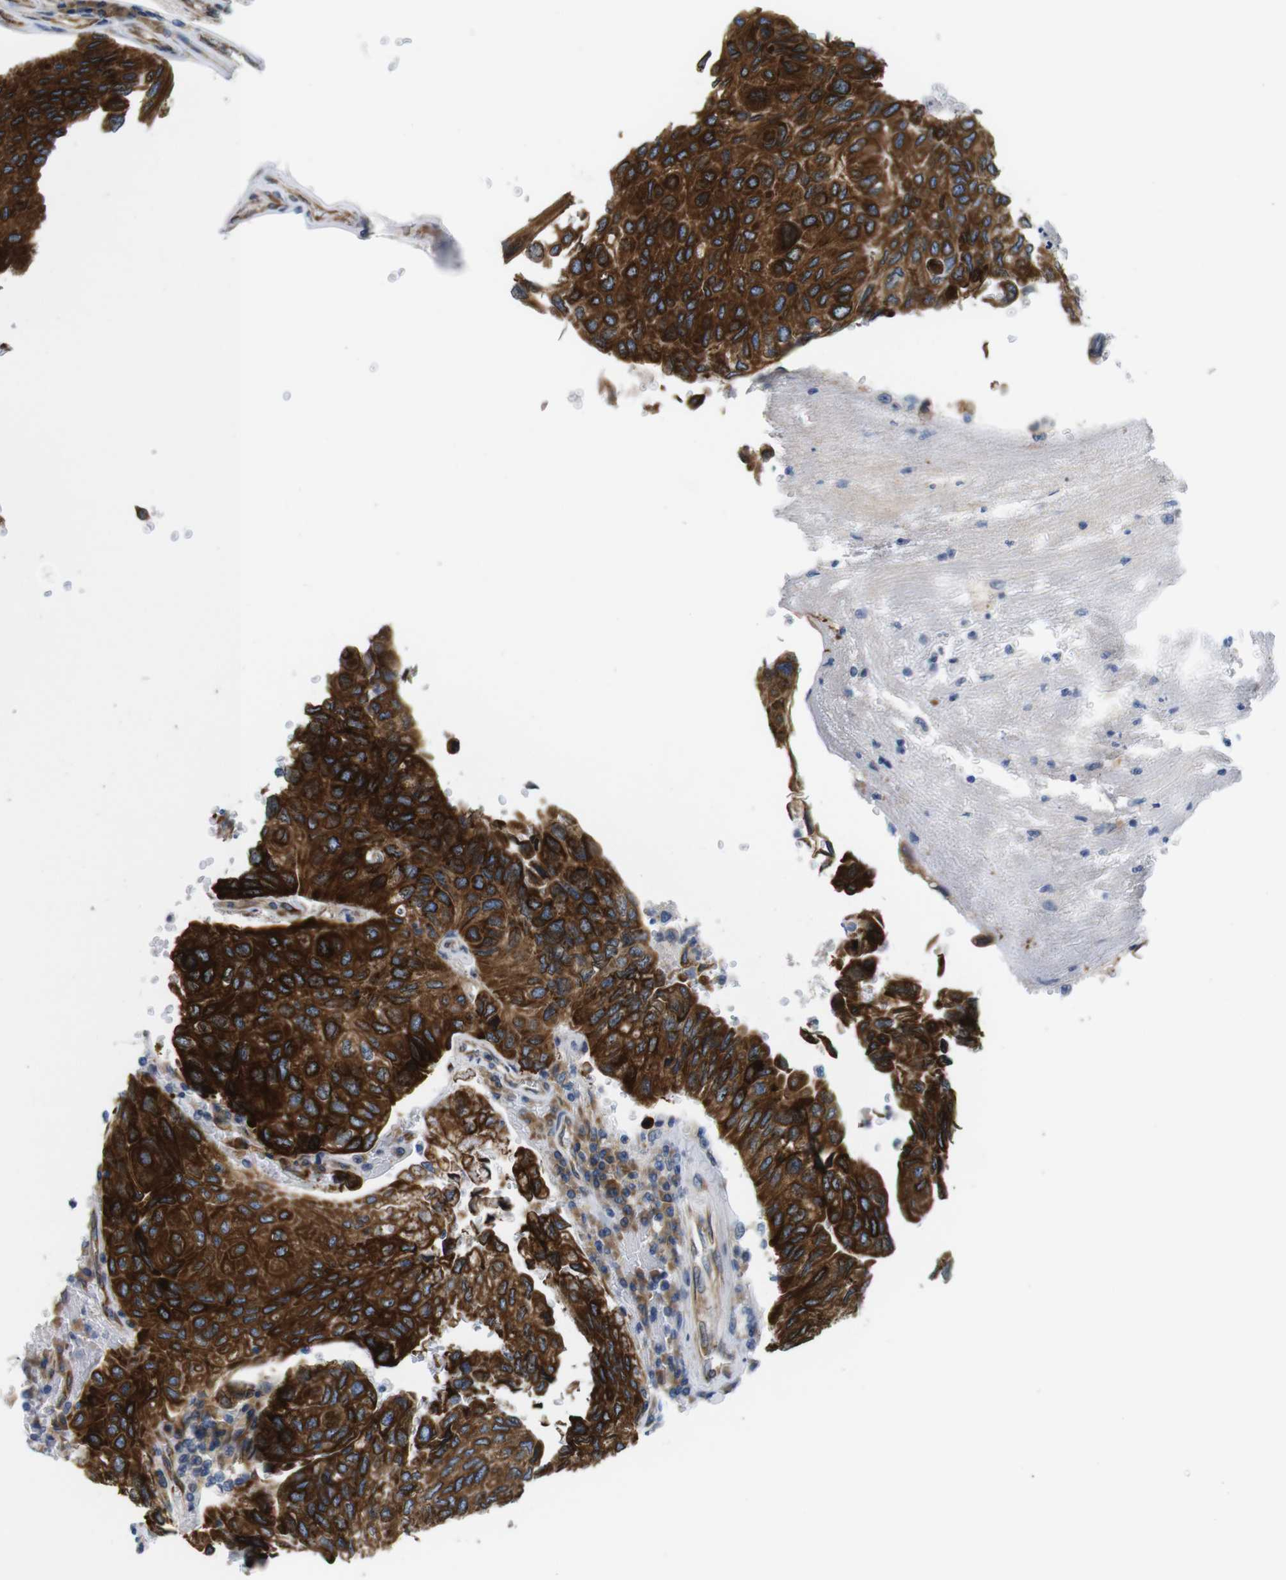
{"staining": {"intensity": "strong", "quantity": ">75%", "location": "cytoplasmic/membranous"}, "tissue": "urothelial cancer", "cell_type": "Tumor cells", "image_type": "cancer", "snomed": [{"axis": "morphology", "description": "Urothelial carcinoma, High grade"}, {"axis": "topography", "description": "Urinary bladder"}], "caption": "IHC image of neoplastic tissue: high-grade urothelial carcinoma stained using IHC reveals high levels of strong protein expression localized specifically in the cytoplasmic/membranous of tumor cells, appearing as a cytoplasmic/membranous brown color.", "gene": "HACD3", "patient": {"sex": "male", "age": 66}}